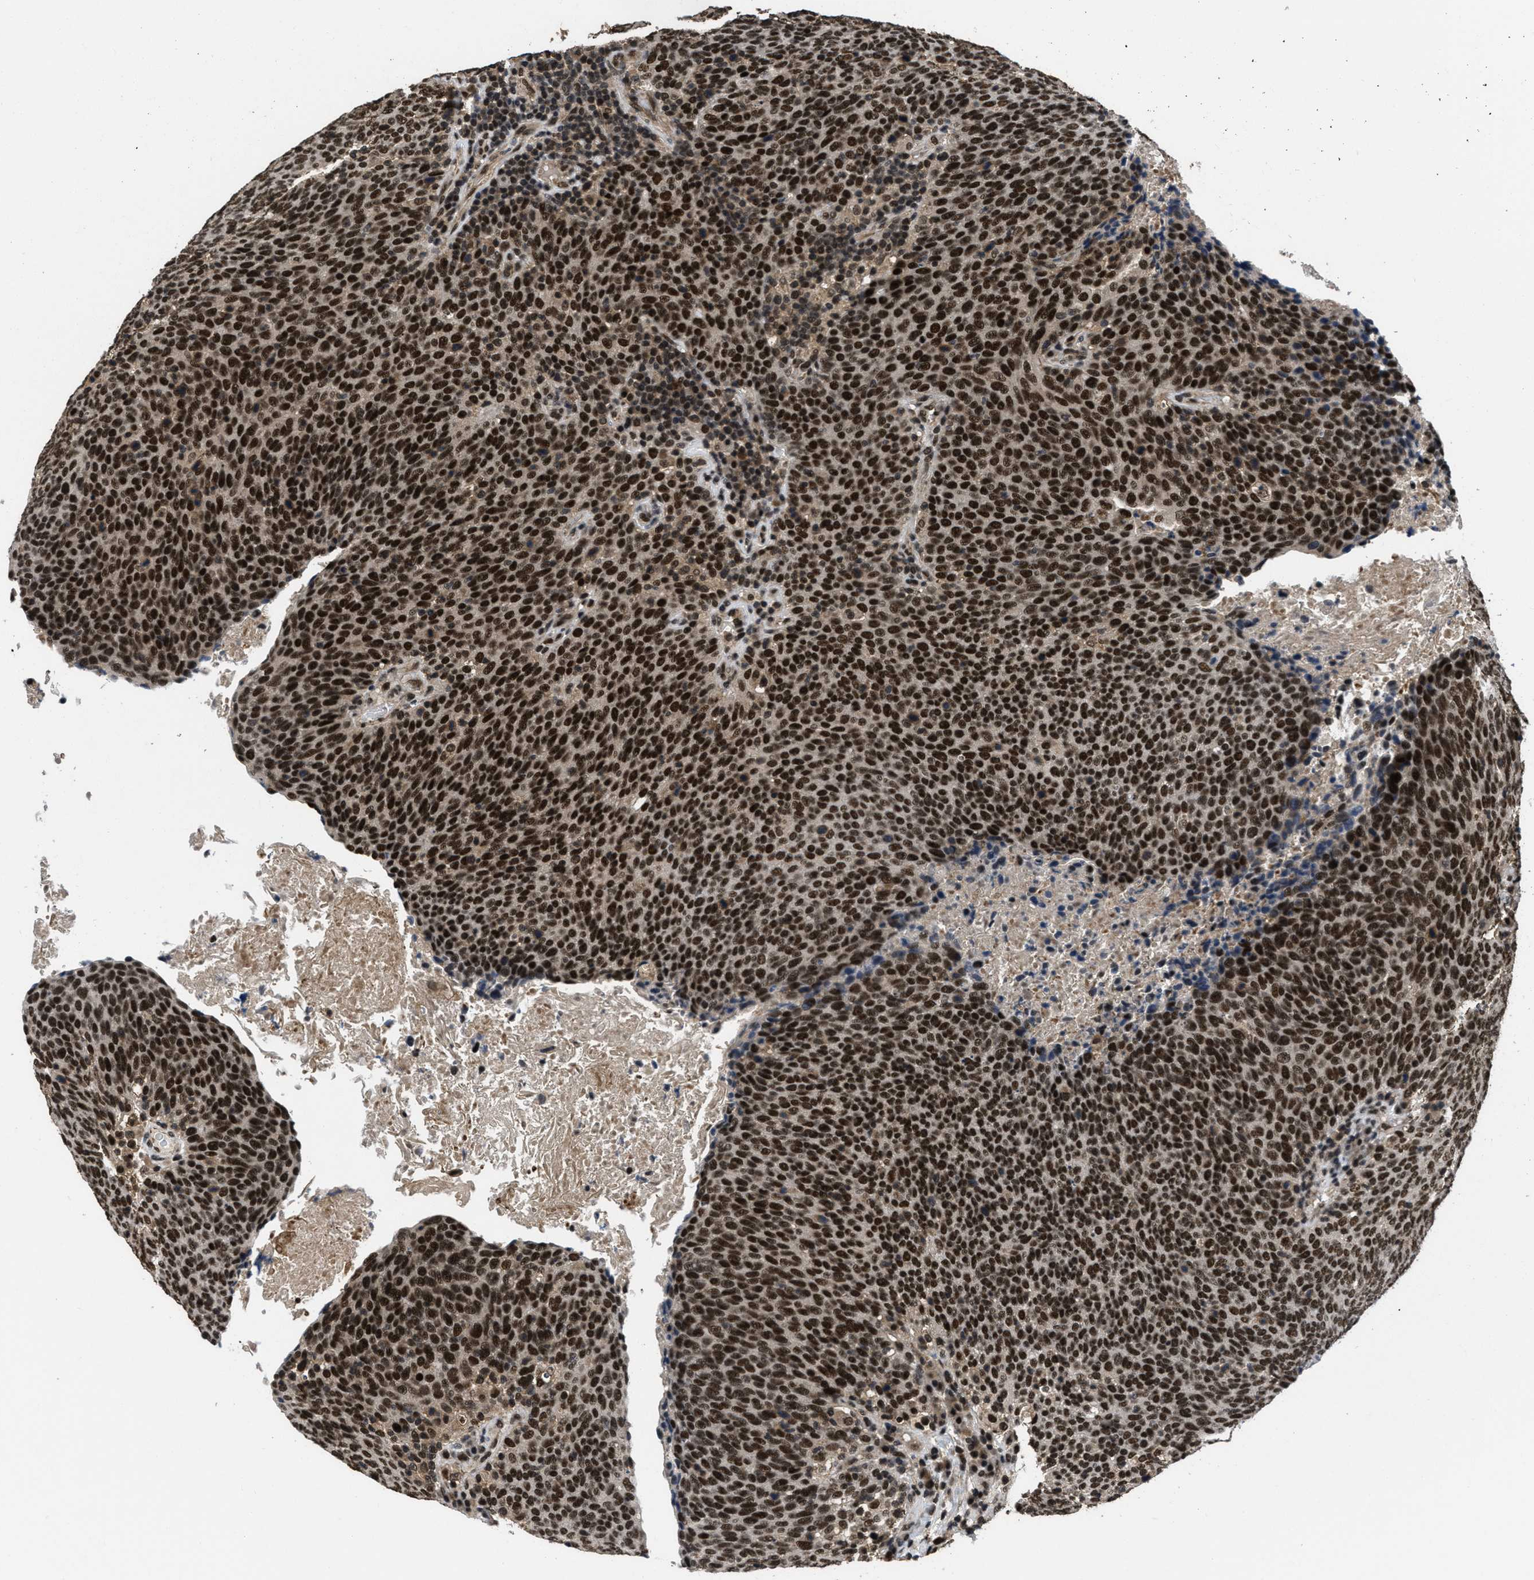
{"staining": {"intensity": "strong", "quantity": ">75%", "location": "cytoplasmic/membranous,nuclear"}, "tissue": "head and neck cancer", "cell_type": "Tumor cells", "image_type": "cancer", "snomed": [{"axis": "morphology", "description": "Squamous cell carcinoma, NOS"}, {"axis": "morphology", "description": "Squamous cell carcinoma, metastatic, NOS"}, {"axis": "topography", "description": "Lymph node"}, {"axis": "topography", "description": "Head-Neck"}], "caption": "Immunohistochemistry (IHC) histopathology image of head and neck metastatic squamous cell carcinoma stained for a protein (brown), which displays high levels of strong cytoplasmic/membranous and nuclear expression in about >75% of tumor cells.", "gene": "CUL4B", "patient": {"sex": "male", "age": 62}}